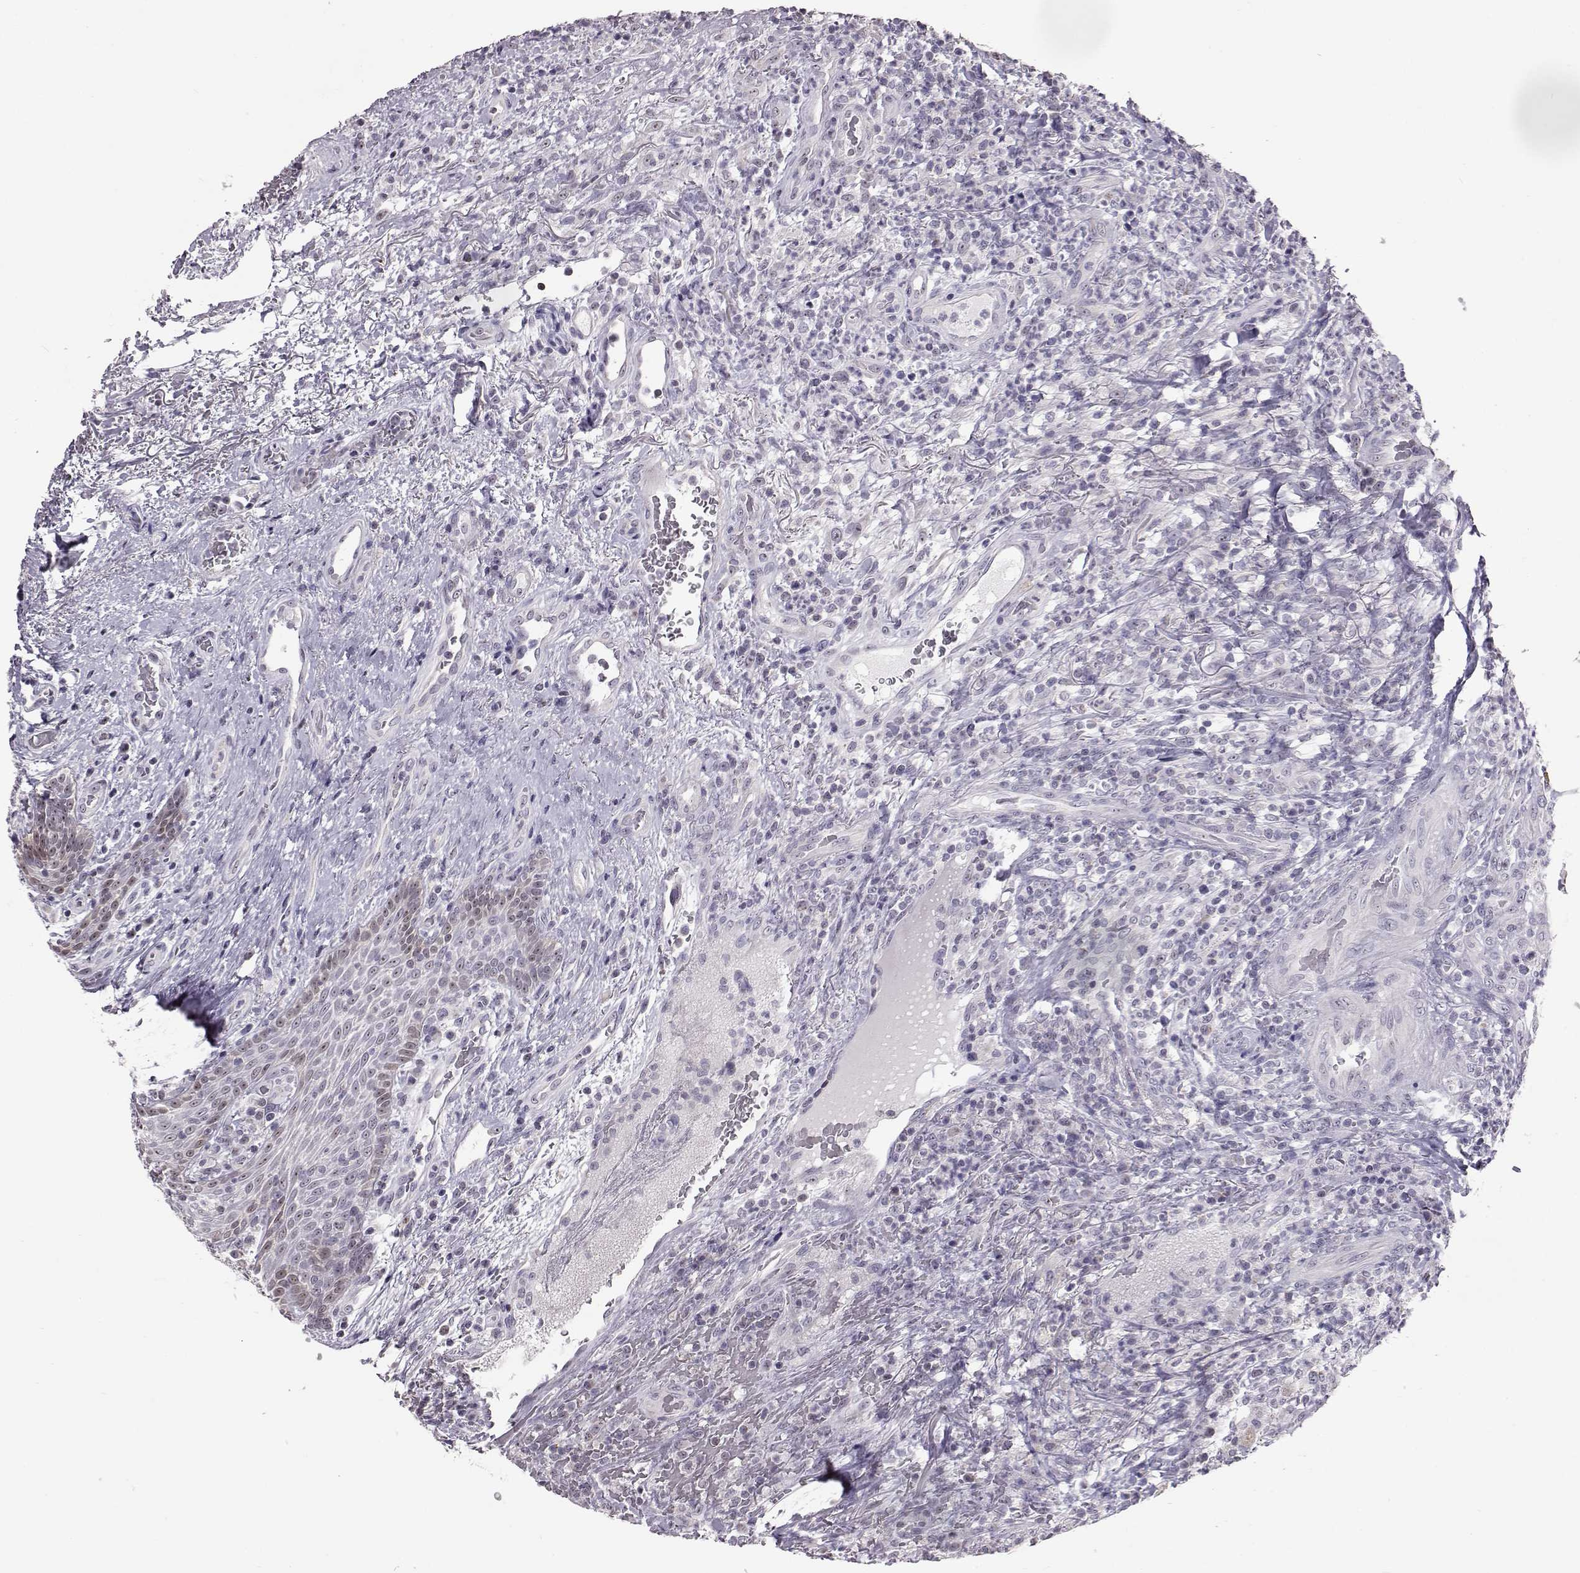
{"staining": {"intensity": "moderate", "quantity": "<25%", "location": "cytoplasmic/membranous,nuclear"}, "tissue": "head and neck cancer", "cell_type": "Tumor cells", "image_type": "cancer", "snomed": [{"axis": "morphology", "description": "Squamous cell carcinoma, NOS"}, {"axis": "topography", "description": "Head-Neck"}], "caption": "A micrograph showing moderate cytoplasmic/membranous and nuclear staining in approximately <25% of tumor cells in squamous cell carcinoma (head and neck), as visualized by brown immunohistochemical staining.", "gene": "ALDH3A1", "patient": {"sex": "male", "age": 69}}